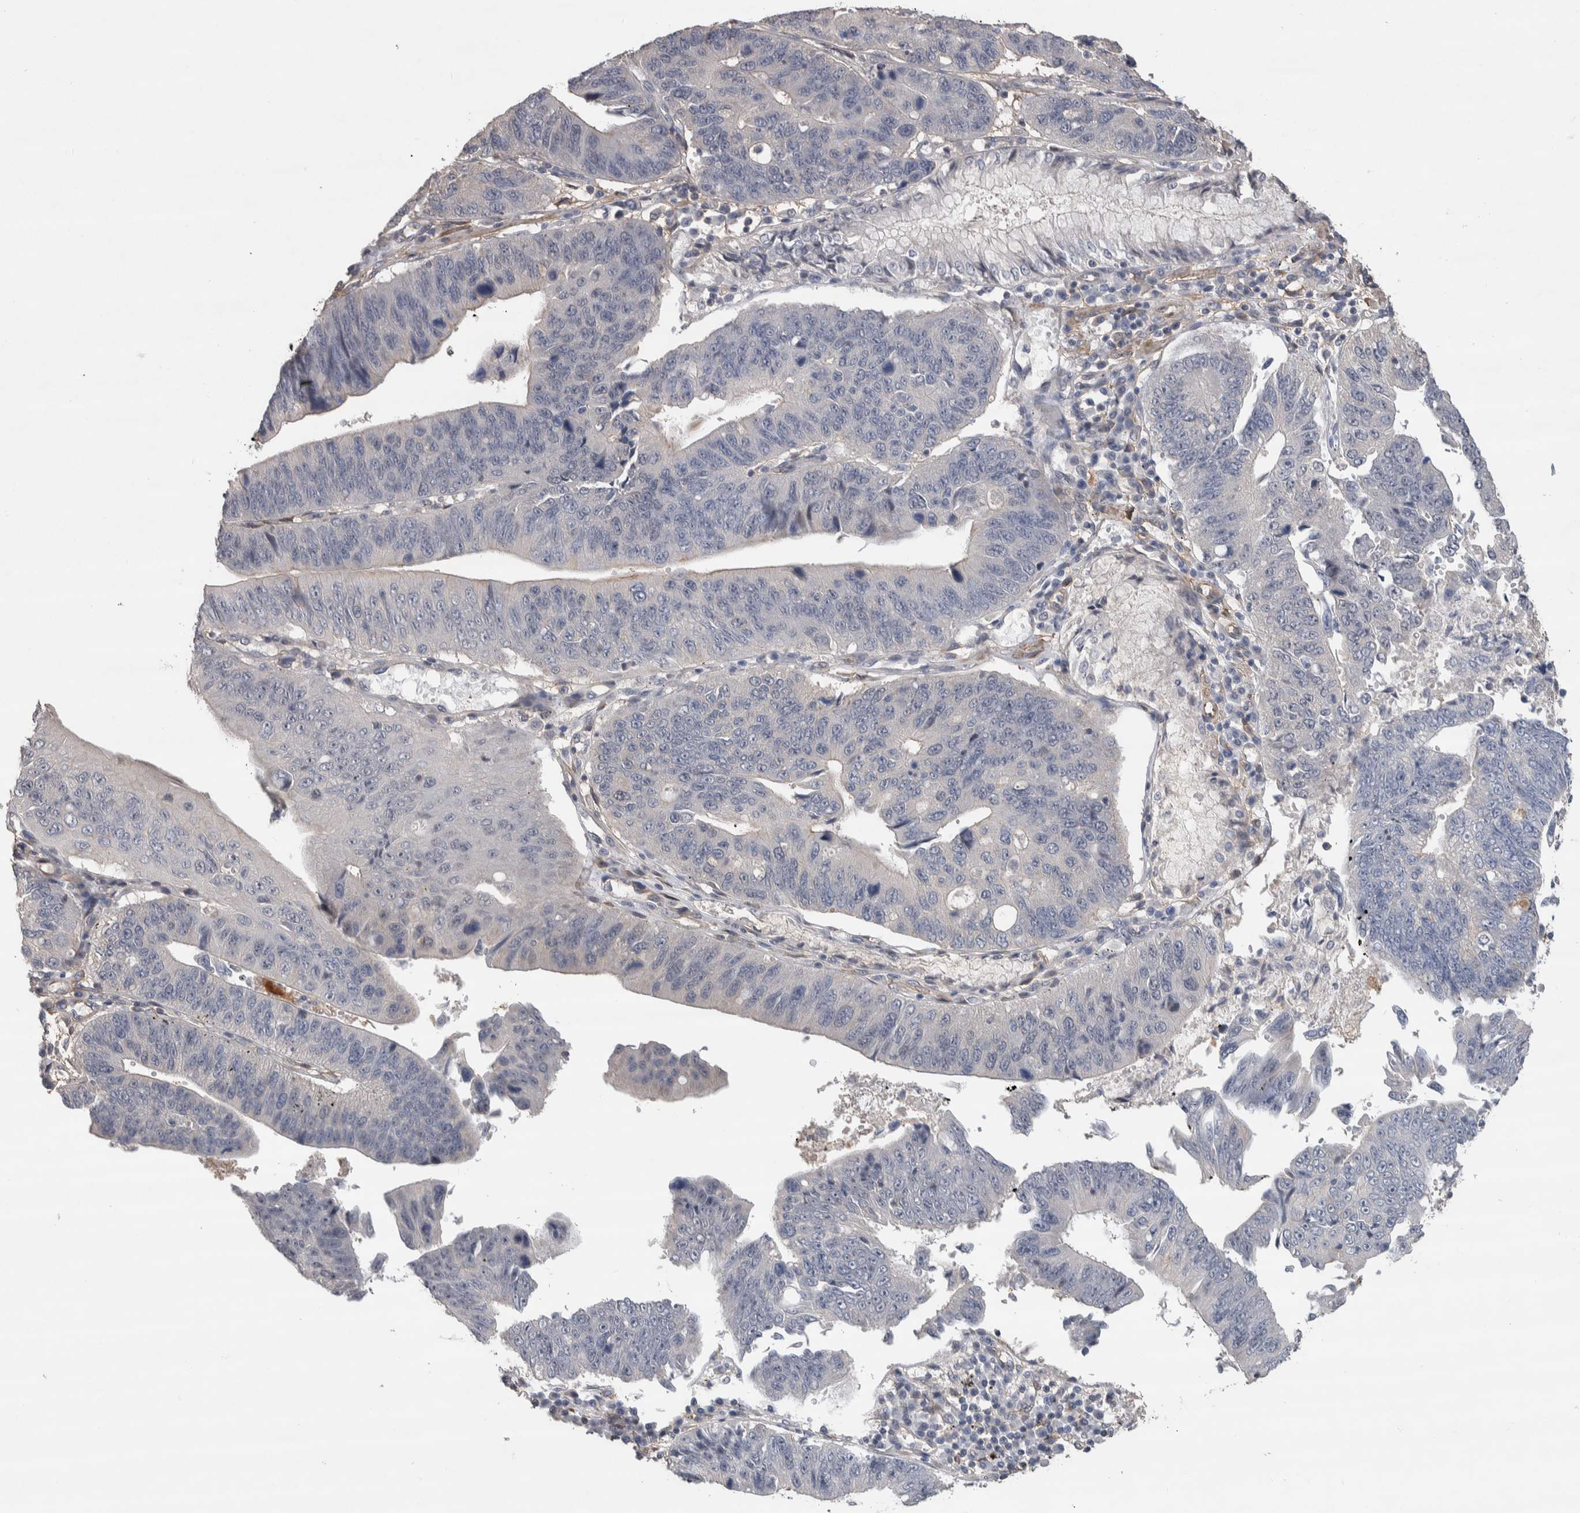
{"staining": {"intensity": "negative", "quantity": "none", "location": "none"}, "tissue": "stomach cancer", "cell_type": "Tumor cells", "image_type": "cancer", "snomed": [{"axis": "morphology", "description": "Adenocarcinoma, NOS"}, {"axis": "topography", "description": "Stomach"}], "caption": "IHC micrograph of human stomach cancer stained for a protein (brown), which demonstrates no positivity in tumor cells. (DAB immunohistochemistry with hematoxylin counter stain).", "gene": "GCNA", "patient": {"sex": "male", "age": 59}}